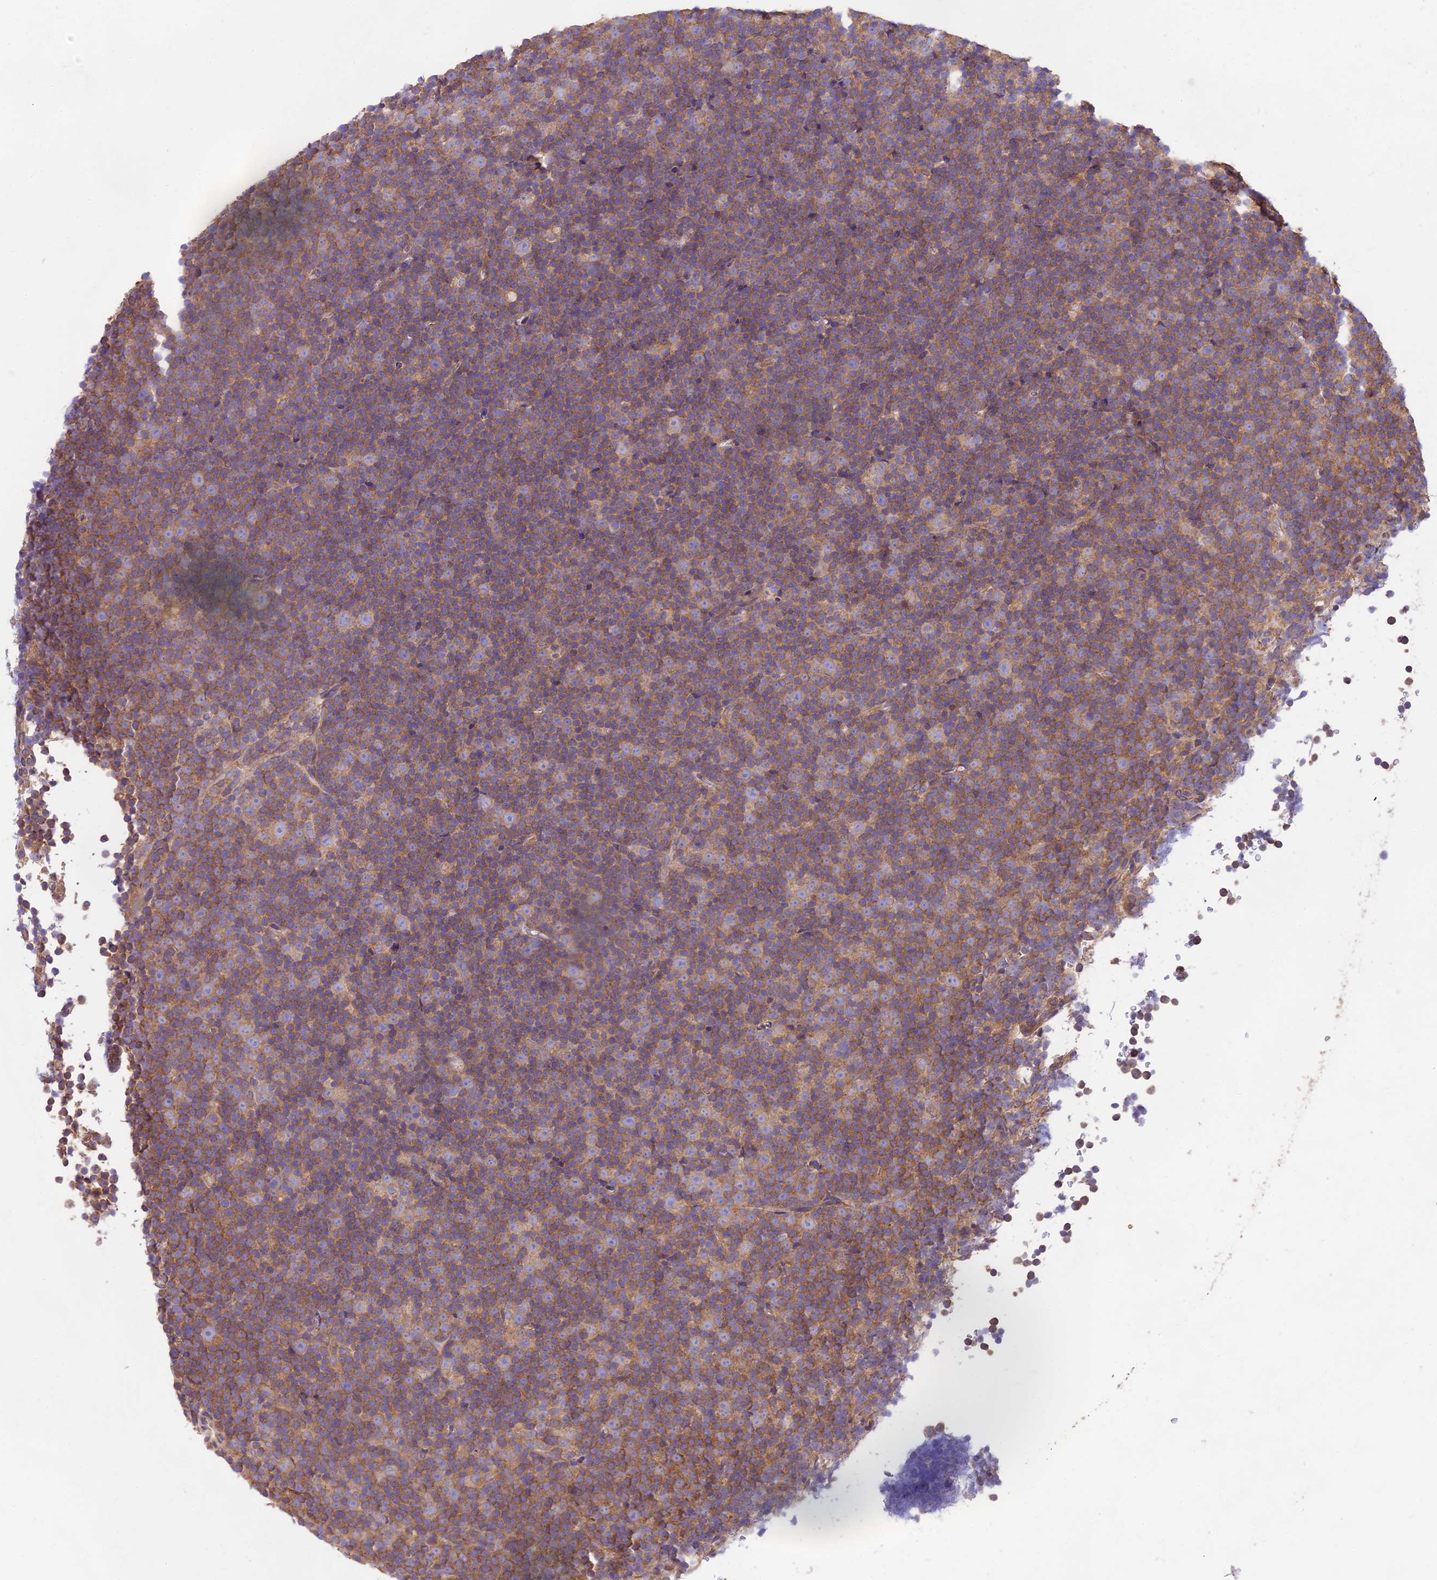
{"staining": {"intensity": "moderate", "quantity": ">75%", "location": "cytoplasmic/membranous"}, "tissue": "lymphoma", "cell_type": "Tumor cells", "image_type": "cancer", "snomed": [{"axis": "morphology", "description": "Malignant lymphoma, non-Hodgkin's type, Low grade"}, {"axis": "topography", "description": "Lymph node"}], "caption": "Lymphoma stained with DAB (3,3'-diaminobenzidine) immunohistochemistry (IHC) displays medium levels of moderate cytoplasmic/membranous expression in approximately >75% of tumor cells.", "gene": "BLOC1S4", "patient": {"sex": "female", "age": 67}}